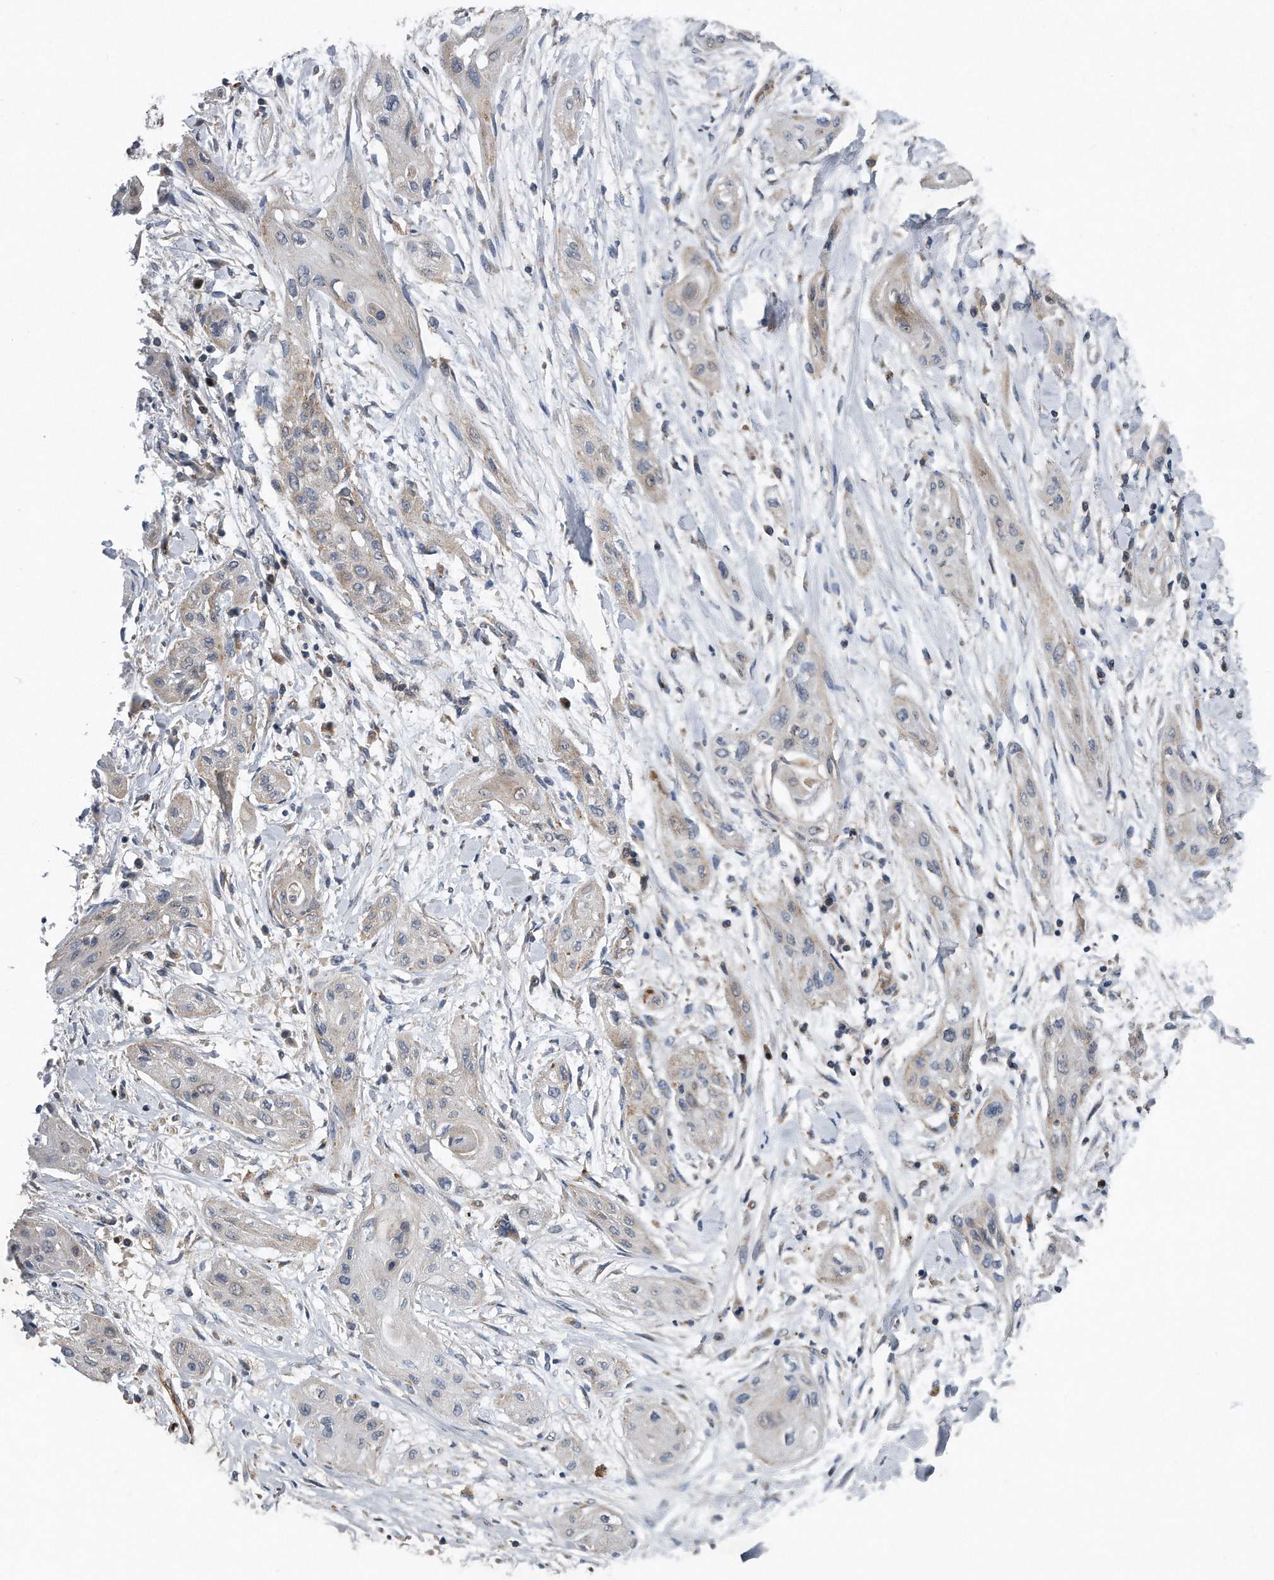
{"staining": {"intensity": "negative", "quantity": "none", "location": "none"}, "tissue": "lung cancer", "cell_type": "Tumor cells", "image_type": "cancer", "snomed": [{"axis": "morphology", "description": "Squamous cell carcinoma, NOS"}, {"axis": "topography", "description": "Lung"}], "caption": "Protein analysis of squamous cell carcinoma (lung) exhibits no significant positivity in tumor cells. Brightfield microscopy of immunohistochemistry (IHC) stained with DAB (3,3'-diaminobenzidine) (brown) and hematoxylin (blue), captured at high magnification.", "gene": "LYRM4", "patient": {"sex": "female", "age": 47}}